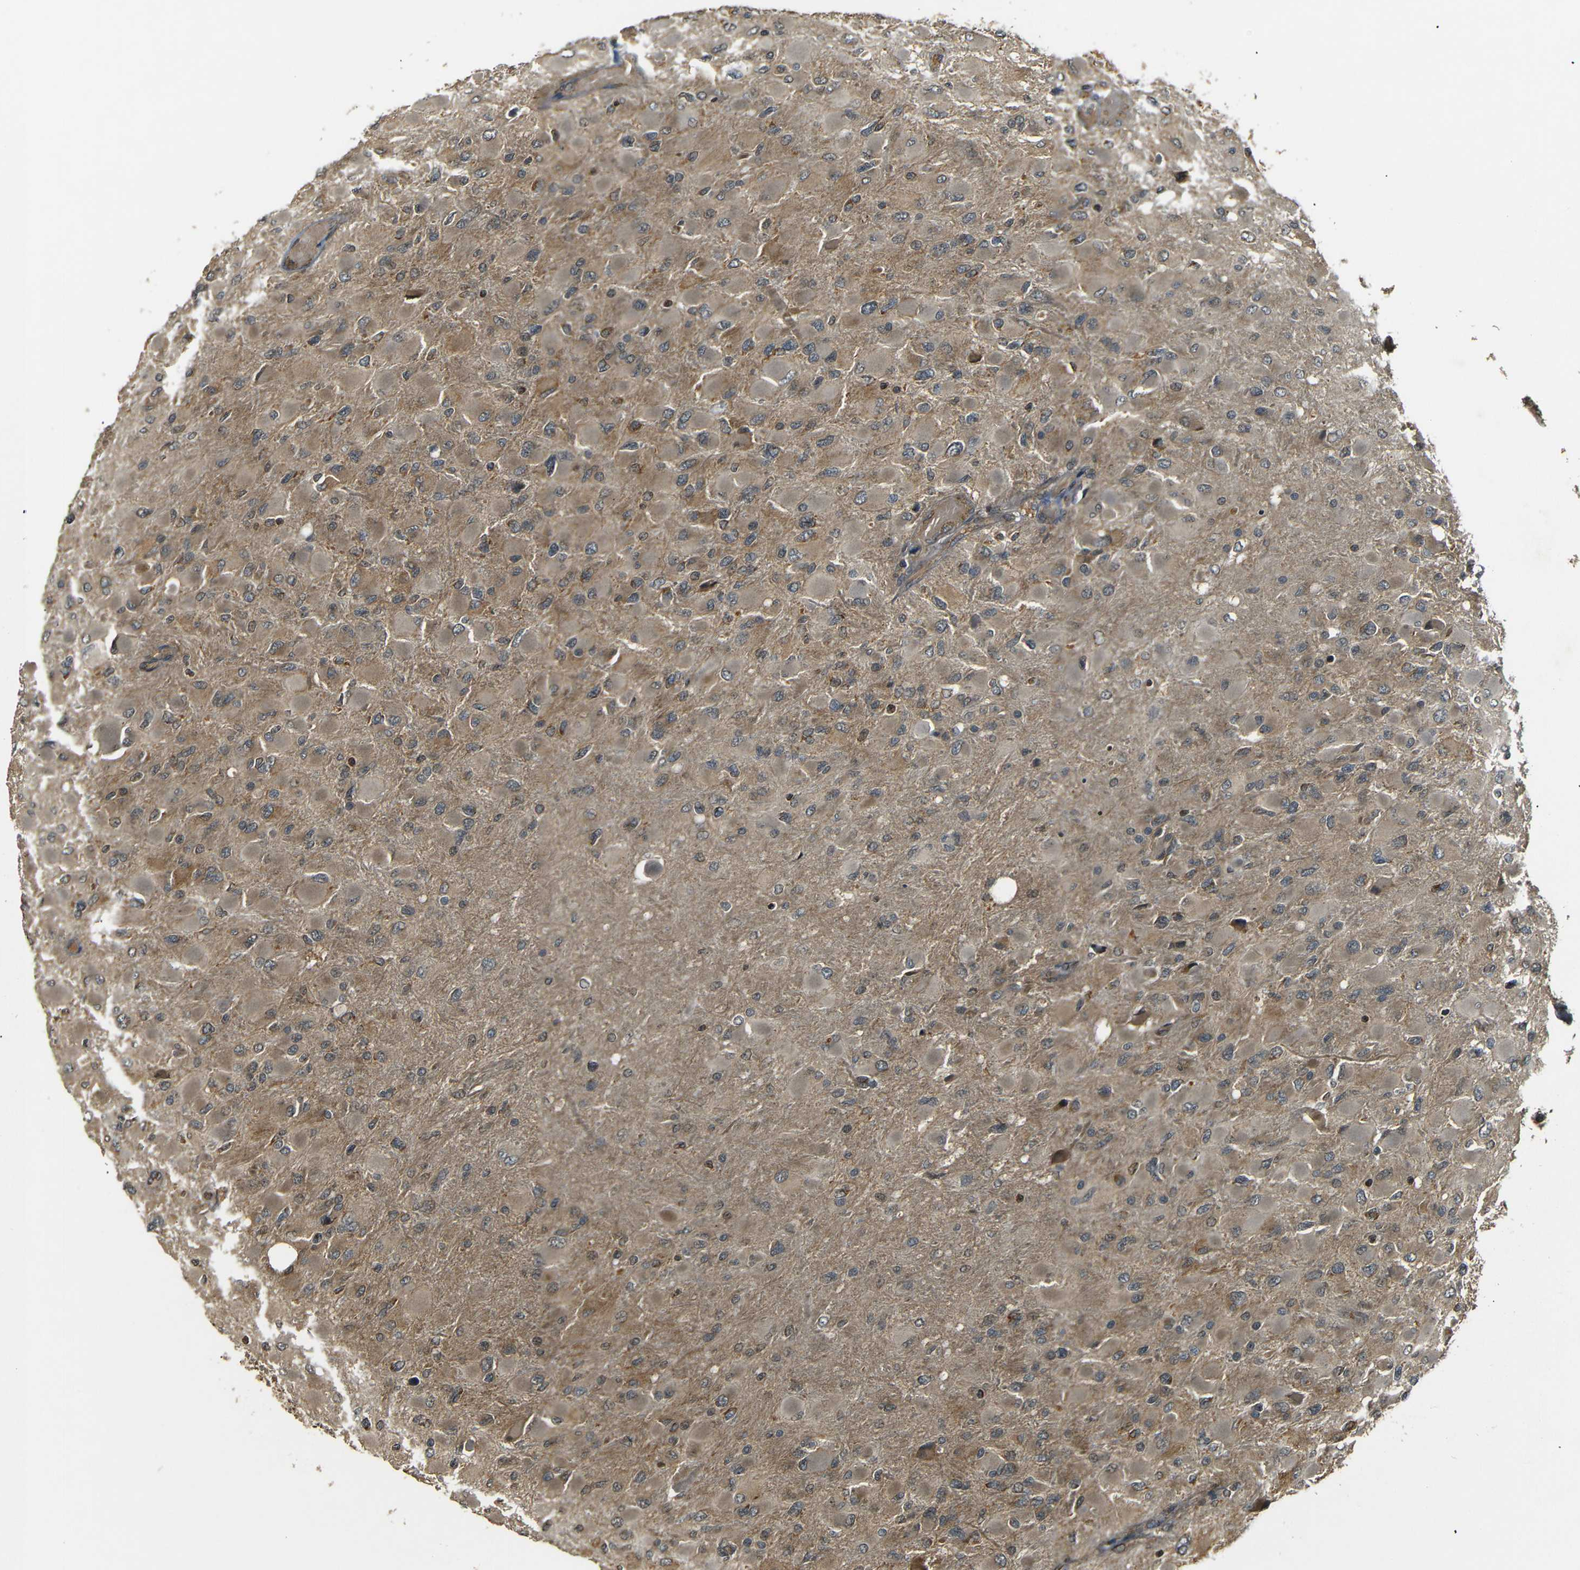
{"staining": {"intensity": "moderate", "quantity": ">75%", "location": "cytoplasmic/membranous"}, "tissue": "glioma", "cell_type": "Tumor cells", "image_type": "cancer", "snomed": [{"axis": "morphology", "description": "Glioma, malignant, High grade"}, {"axis": "topography", "description": "Cerebral cortex"}], "caption": "A medium amount of moderate cytoplasmic/membranous staining is appreciated in about >75% of tumor cells in glioma tissue.", "gene": "TANK", "patient": {"sex": "female", "age": 36}}